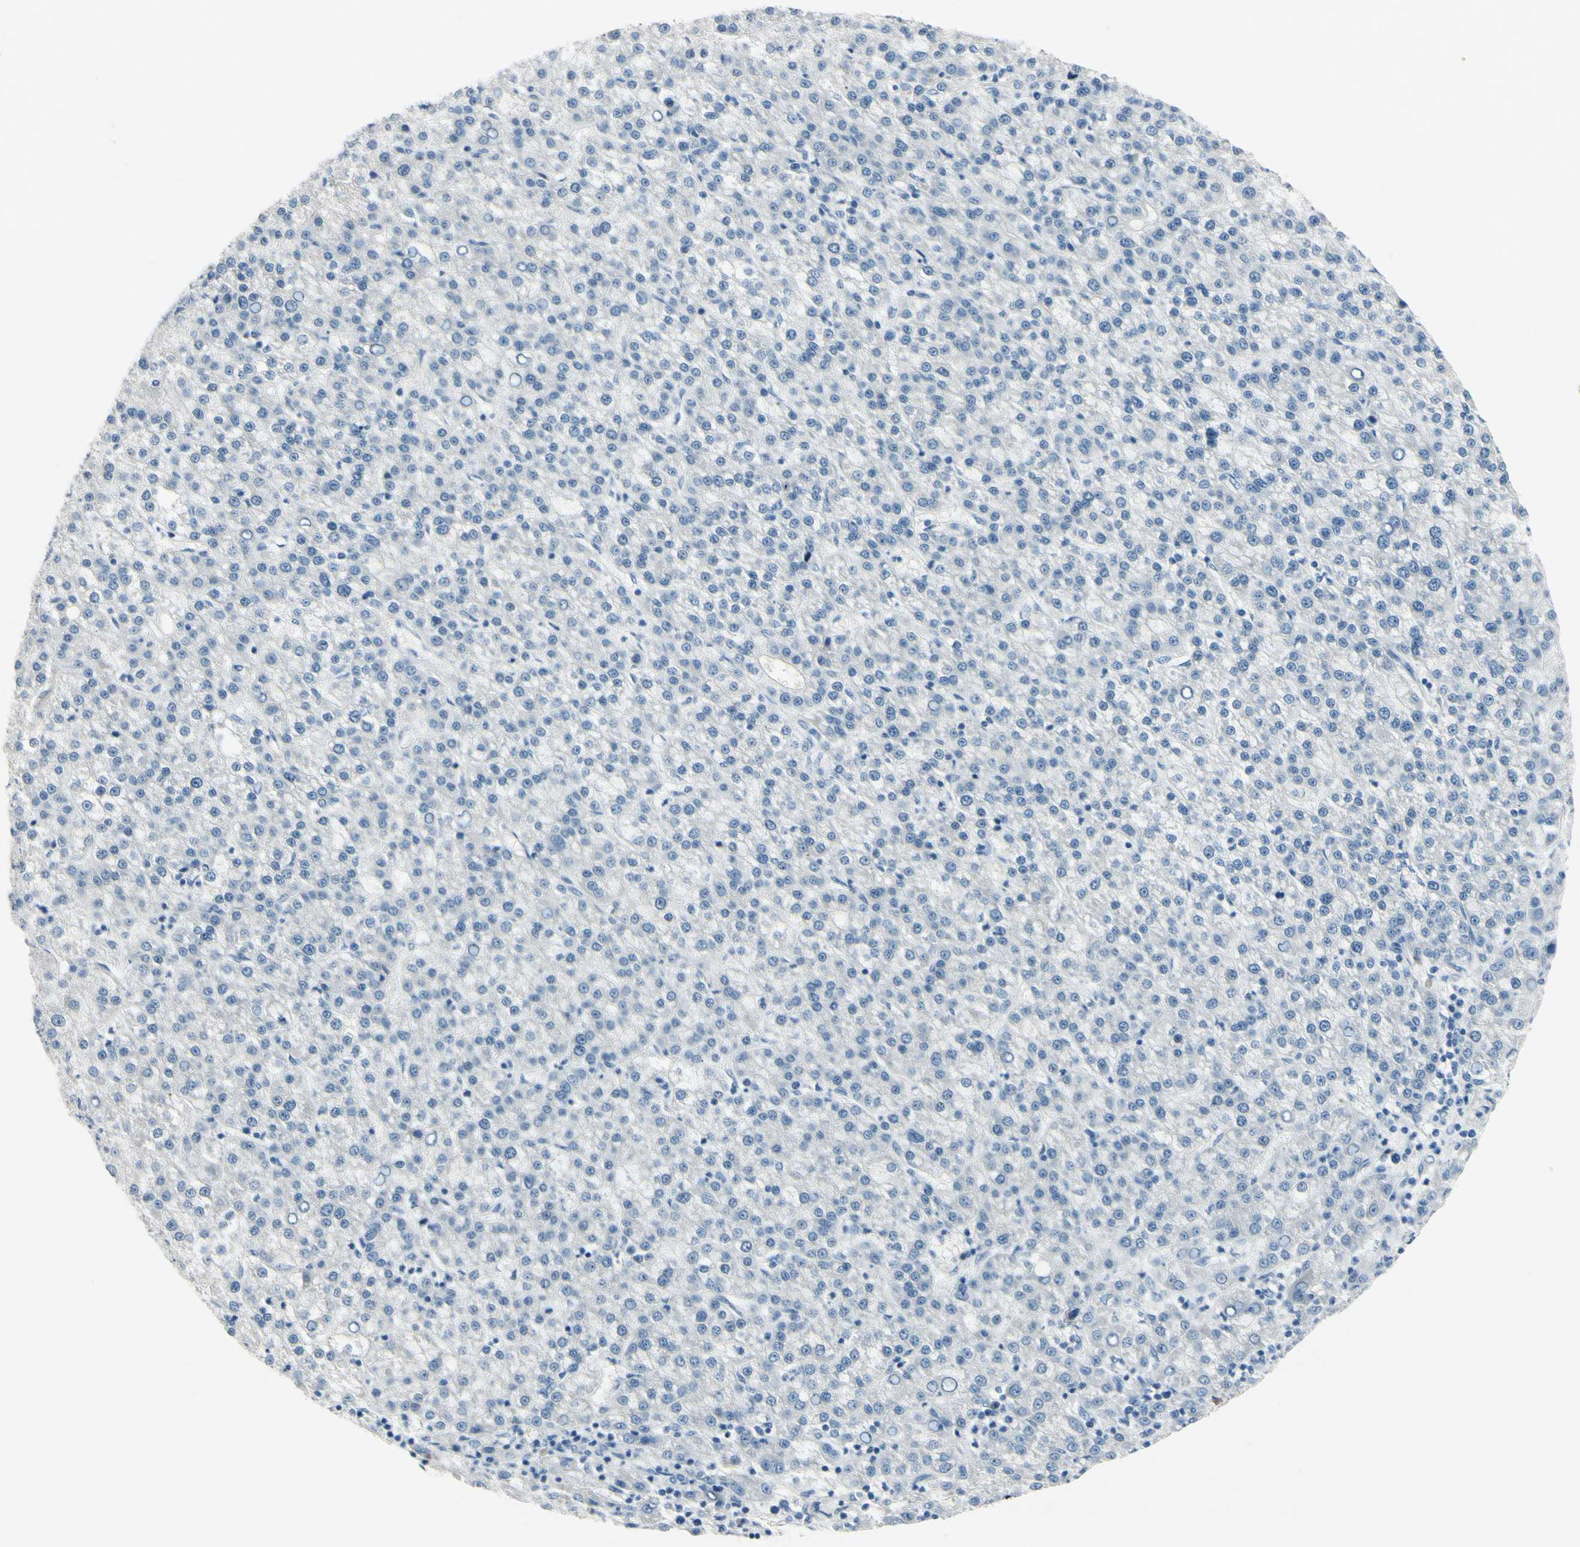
{"staining": {"intensity": "negative", "quantity": "none", "location": "none"}, "tissue": "liver cancer", "cell_type": "Tumor cells", "image_type": "cancer", "snomed": [{"axis": "morphology", "description": "Carcinoma, Hepatocellular, NOS"}, {"axis": "topography", "description": "Liver"}], "caption": "An image of liver cancer (hepatocellular carcinoma) stained for a protein displays no brown staining in tumor cells.", "gene": "SNAP91", "patient": {"sex": "female", "age": 58}}